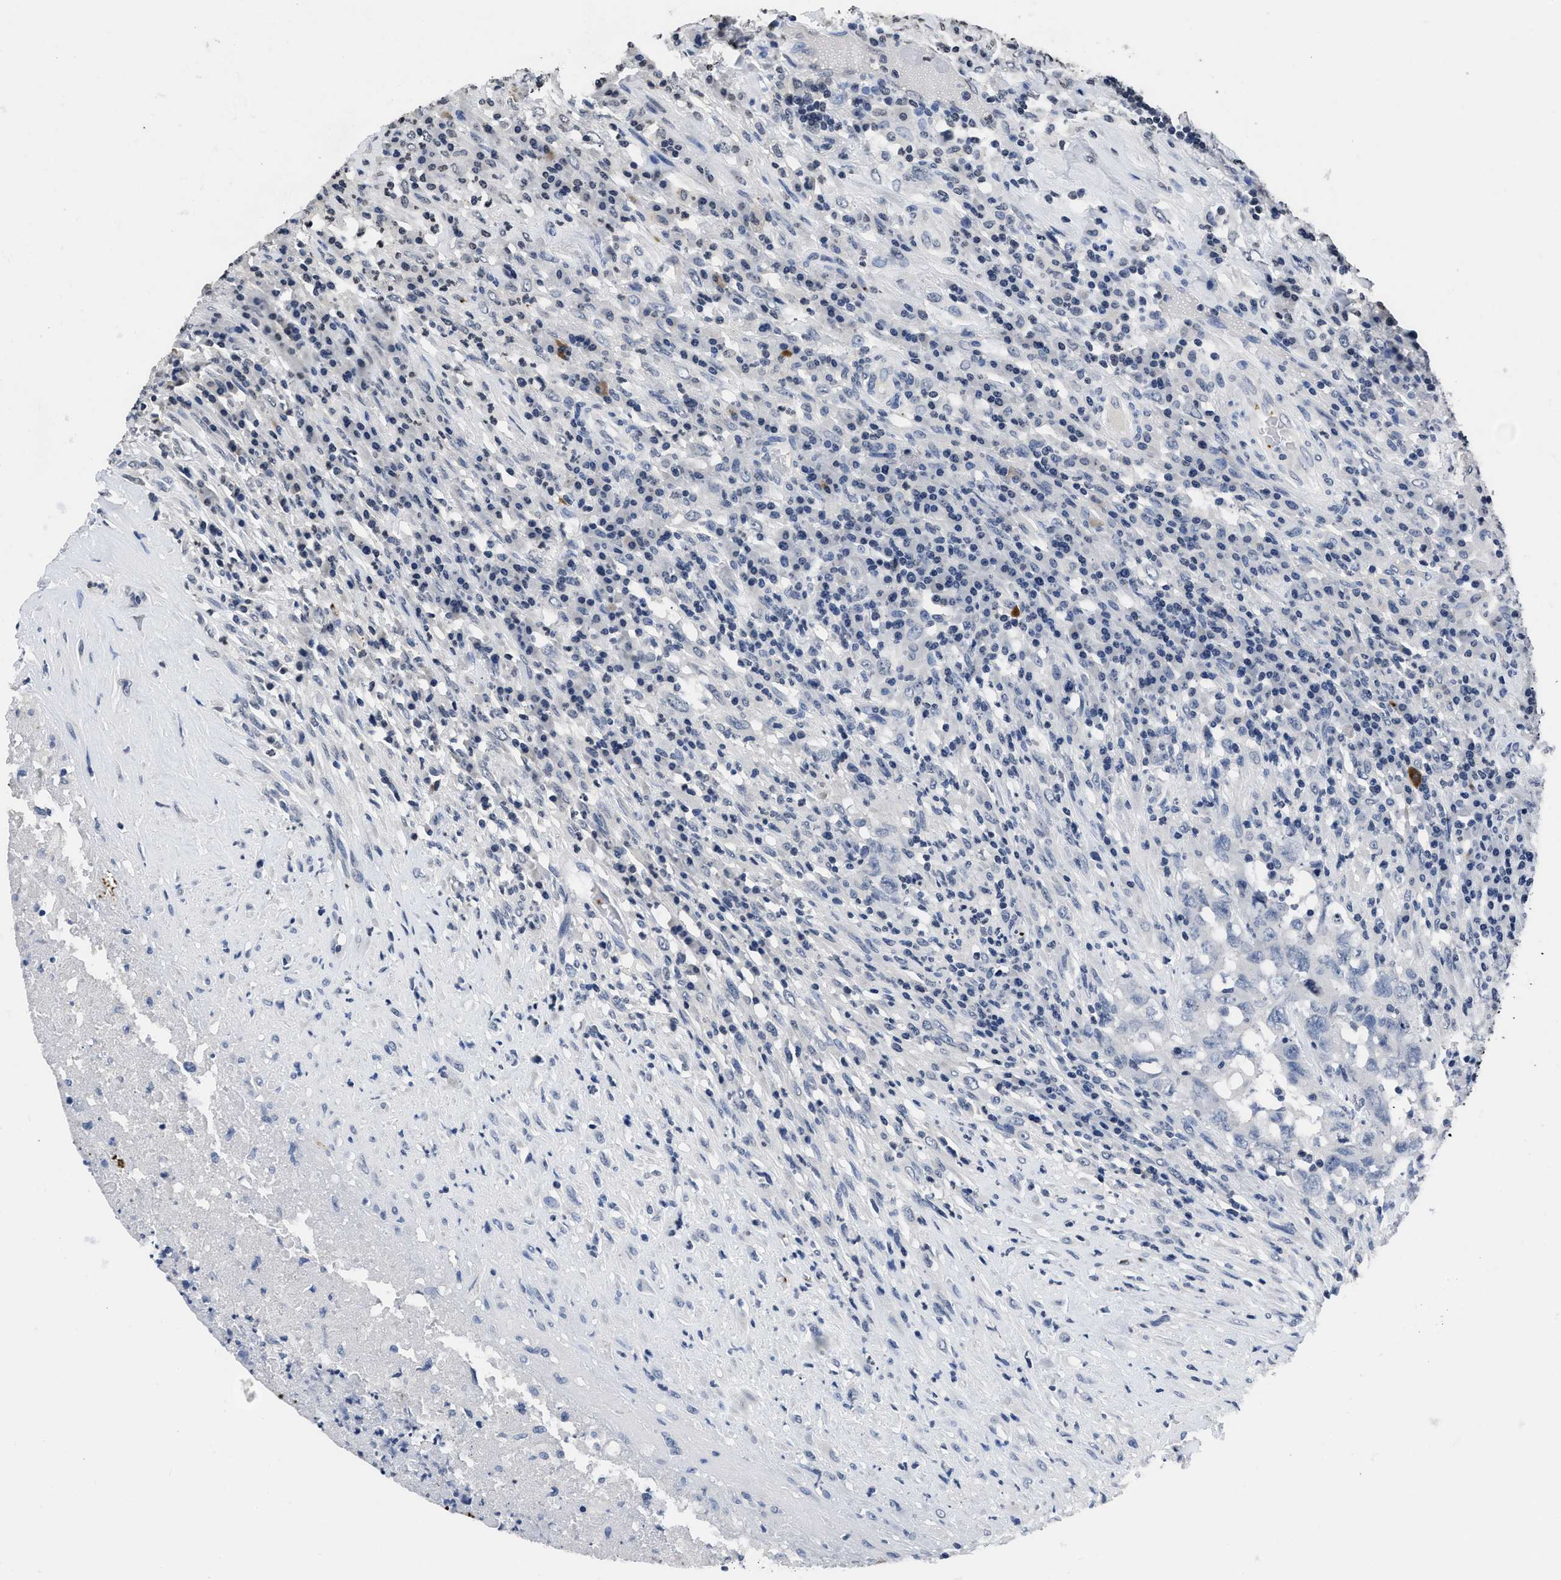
{"staining": {"intensity": "negative", "quantity": "none", "location": "none"}, "tissue": "testis cancer", "cell_type": "Tumor cells", "image_type": "cancer", "snomed": [{"axis": "morphology", "description": "Necrosis, NOS"}, {"axis": "morphology", "description": "Carcinoma, Embryonal, NOS"}, {"axis": "topography", "description": "Testis"}], "caption": "Tumor cells are negative for protein expression in human testis cancer (embryonal carcinoma).", "gene": "ITGA2B", "patient": {"sex": "male", "age": 19}}